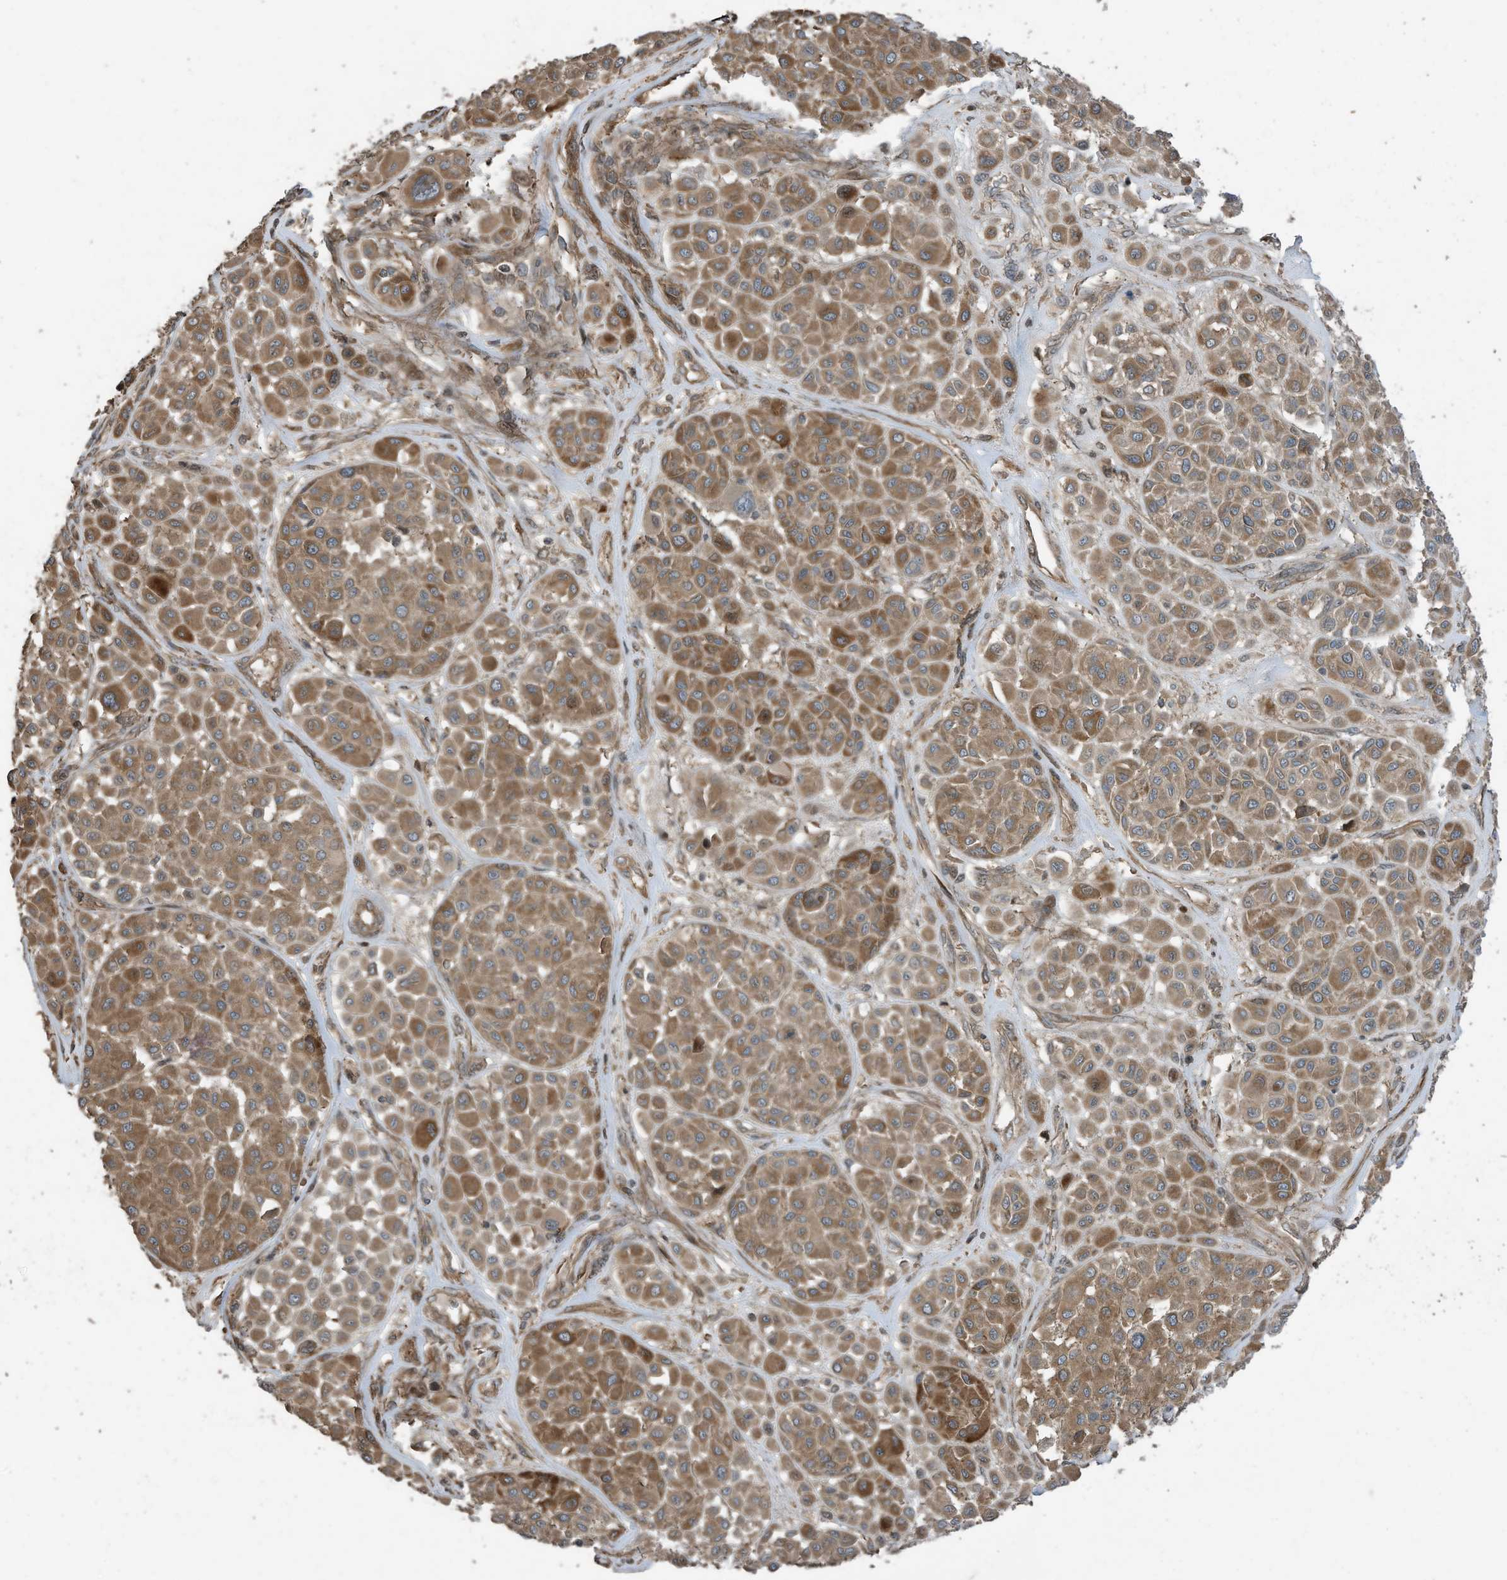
{"staining": {"intensity": "moderate", "quantity": ">75%", "location": "cytoplasmic/membranous"}, "tissue": "melanoma", "cell_type": "Tumor cells", "image_type": "cancer", "snomed": [{"axis": "morphology", "description": "Malignant melanoma, Metastatic site"}, {"axis": "topography", "description": "Soft tissue"}], "caption": "Malignant melanoma (metastatic site) tissue demonstrates moderate cytoplasmic/membranous positivity in about >75% of tumor cells, visualized by immunohistochemistry. (Stains: DAB in brown, nuclei in blue, Microscopy: brightfield microscopy at high magnification).", "gene": "ZNF653", "patient": {"sex": "male", "age": 41}}